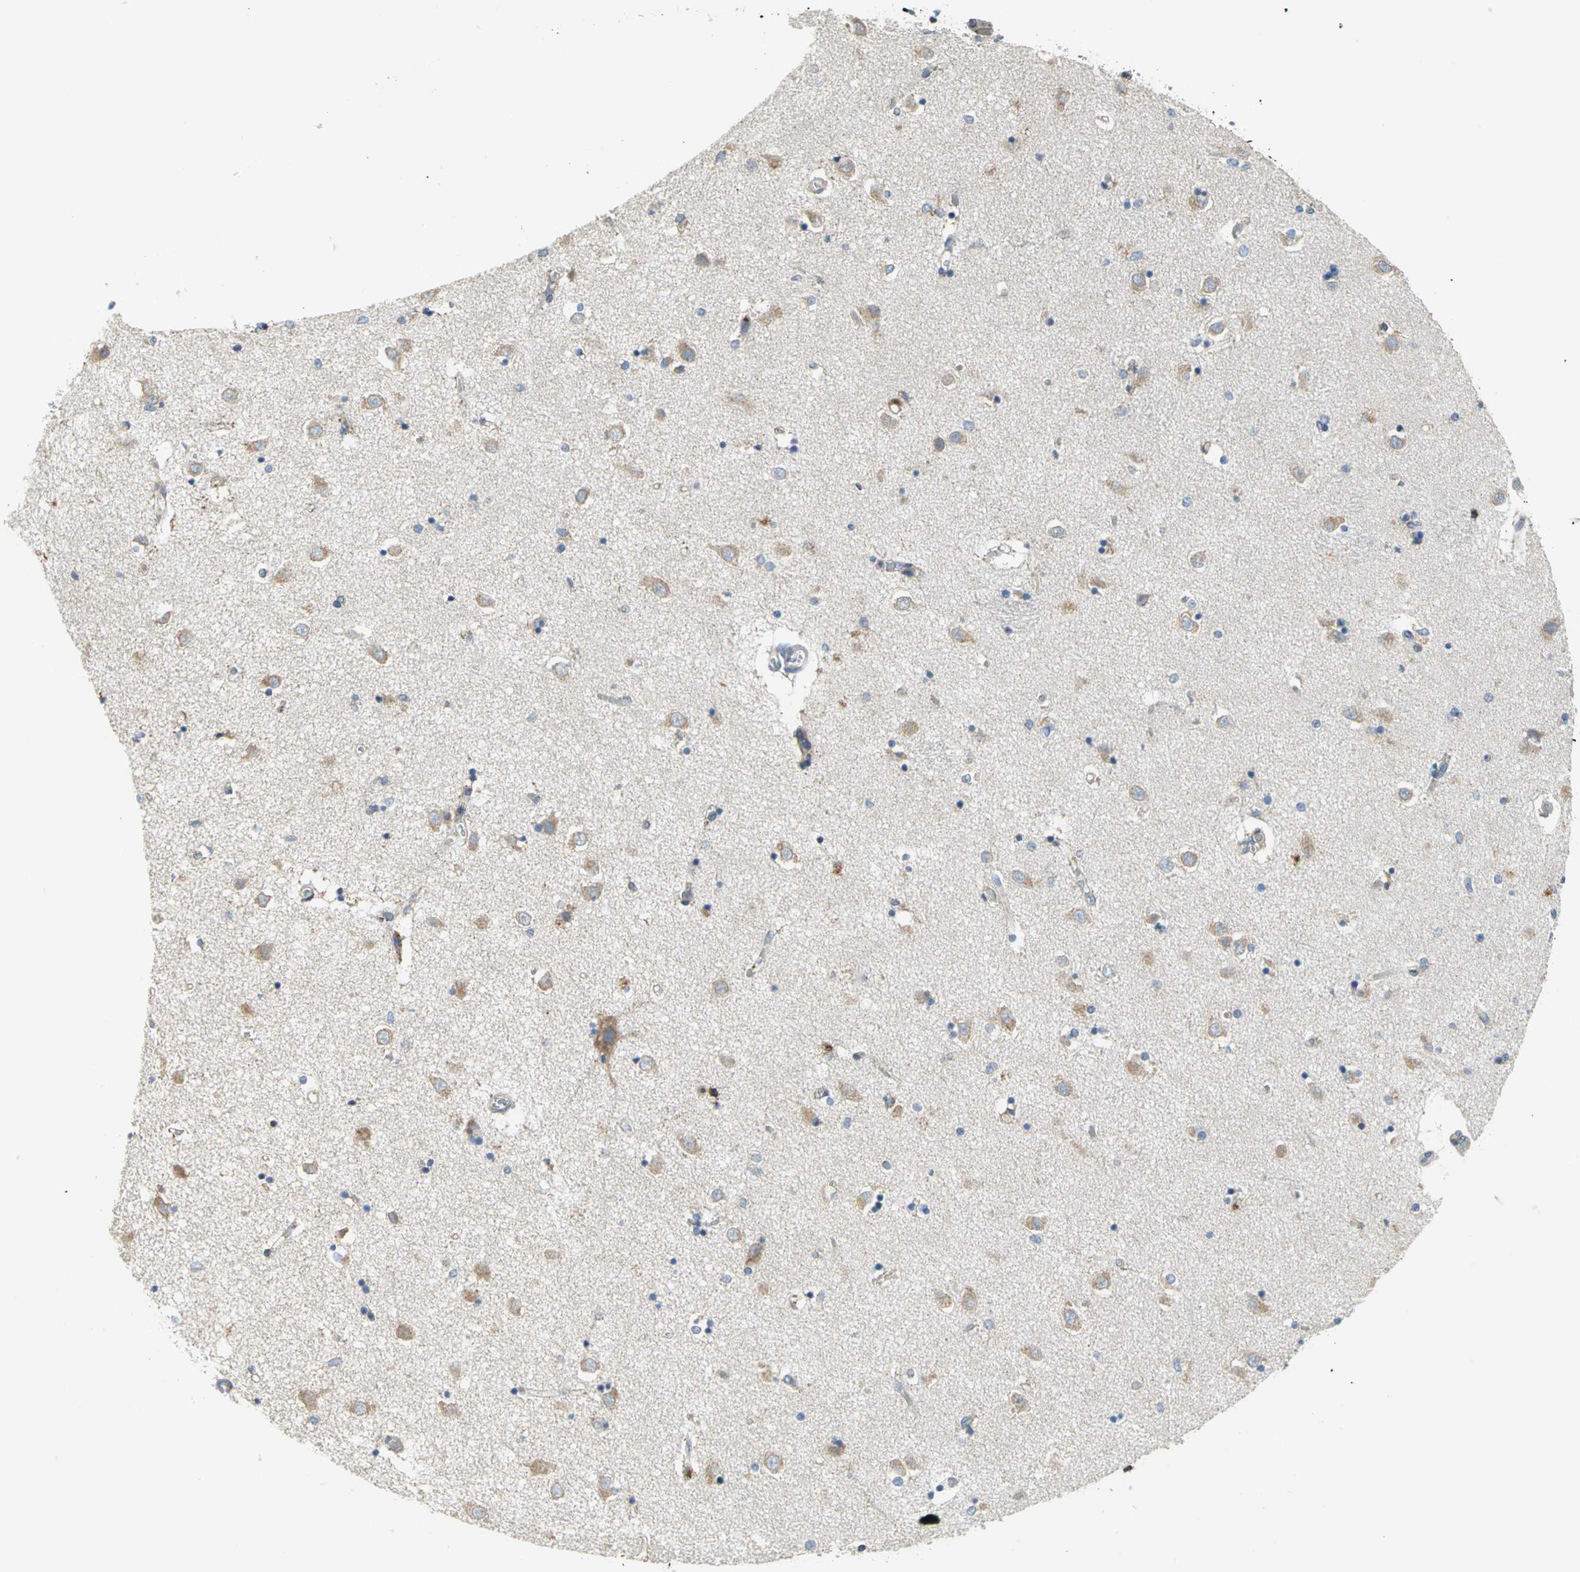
{"staining": {"intensity": "negative", "quantity": "none", "location": "none"}, "tissue": "caudate", "cell_type": "Glial cells", "image_type": "normal", "snomed": [{"axis": "morphology", "description": "Normal tissue, NOS"}, {"axis": "topography", "description": "Lateral ventricle wall"}], "caption": "Caudate was stained to show a protein in brown. There is no significant positivity in glial cells.", "gene": "SDF2L1", "patient": {"sex": "female", "age": 54}}